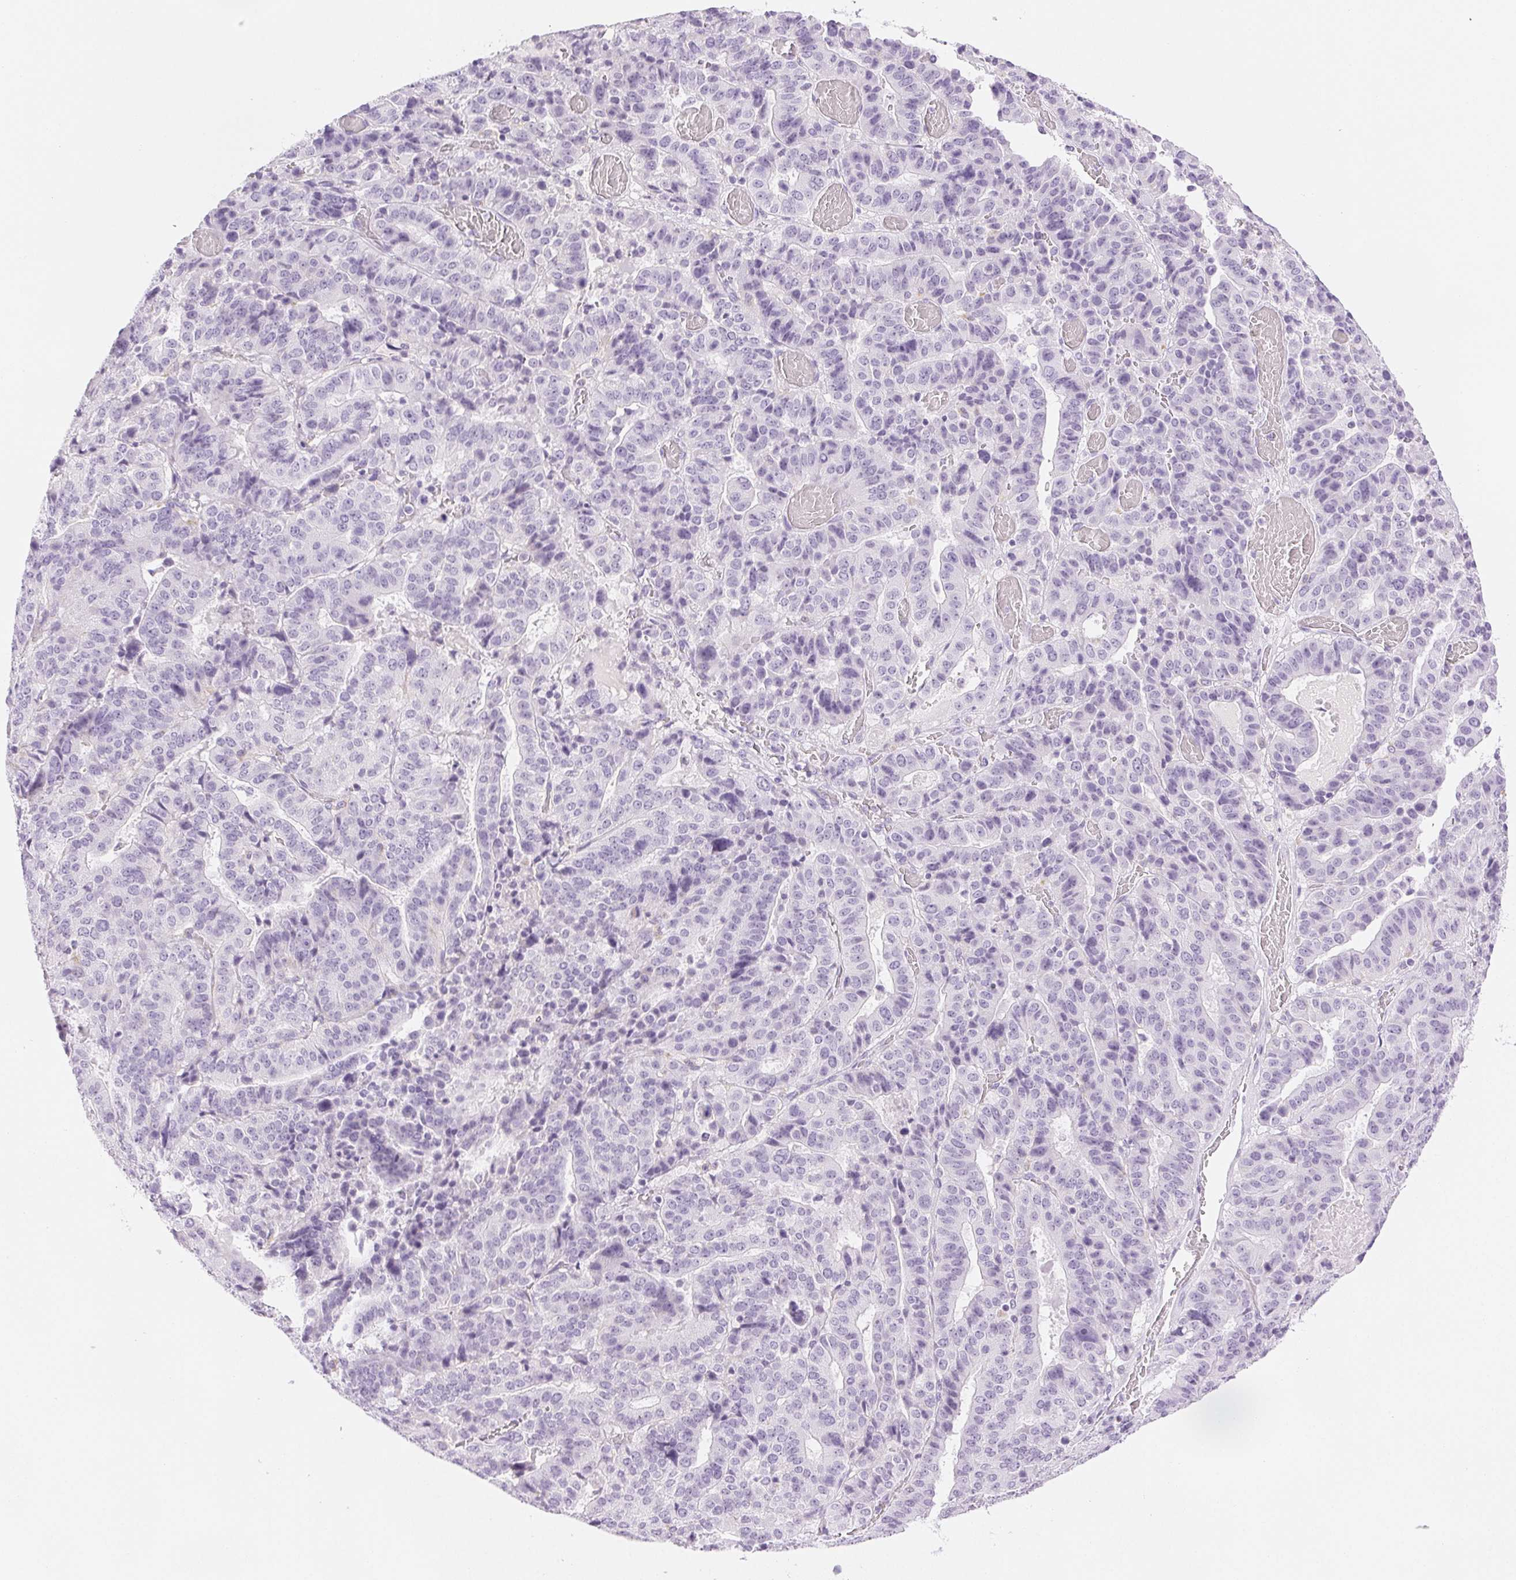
{"staining": {"intensity": "negative", "quantity": "none", "location": "none"}, "tissue": "stomach cancer", "cell_type": "Tumor cells", "image_type": "cancer", "snomed": [{"axis": "morphology", "description": "Adenocarcinoma, NOS"}, {"axis": "topography", "description": "Stomach"}], "caption": "Immunohistochemical staining of stomach cancer exhibits no significant expression in tumor cells.", "gene": "SLC5A2", "patient": {"sex": "male", "age": 48}}